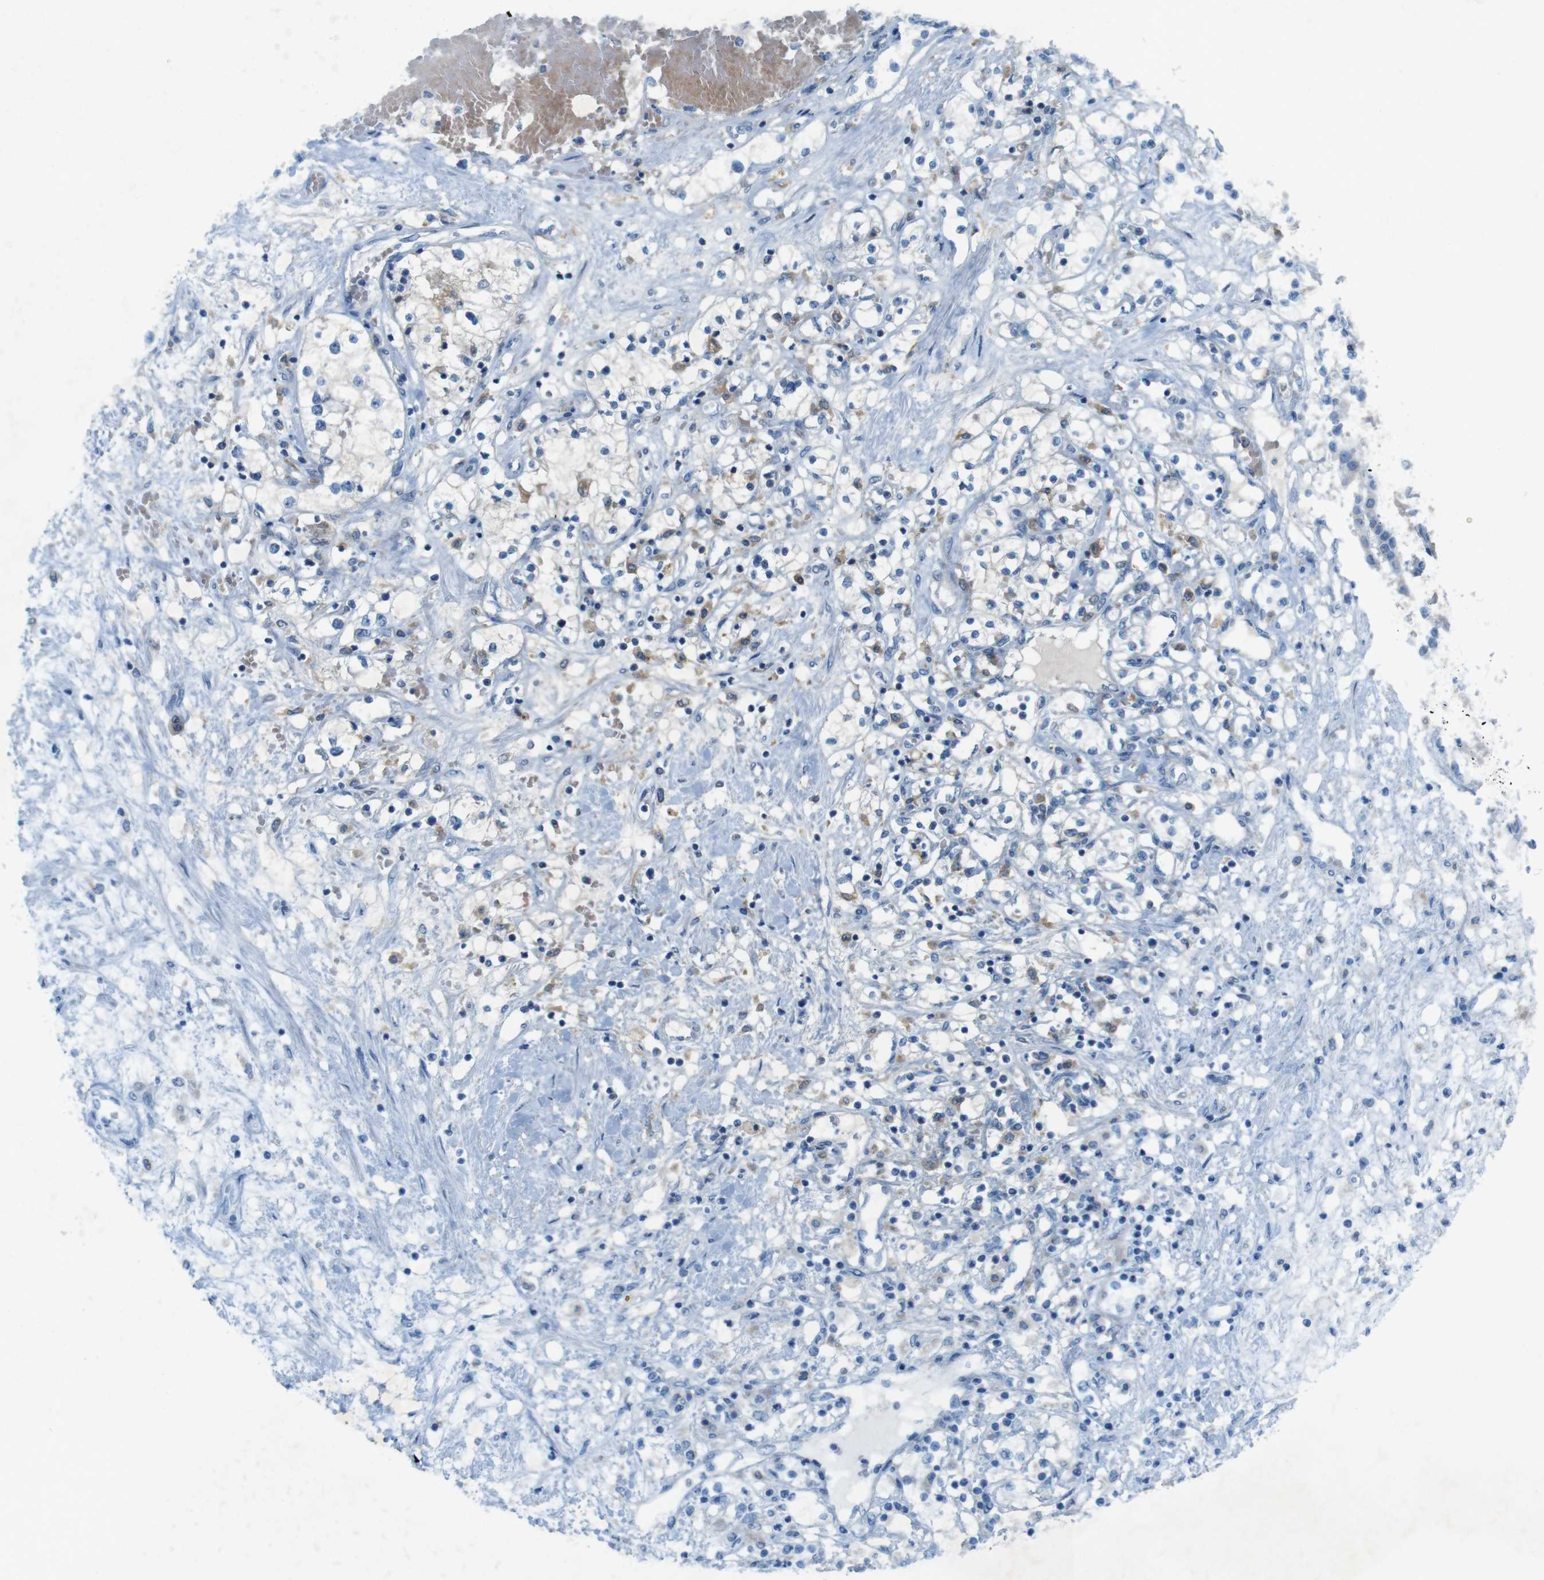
{"staining": {"intensity": "negative", "quantity": "none", "location": "none"}, "tissue": "renal cancer", "cell_type": "Tumor cells", "image_type": "cancer", "snomed": [{"axis": "morphology", "description": "Adenocarcinoma, NOS"}, {"axis": "topography", "description": "Kidney"}], "caption": "Renal cancer was stained to show a protein in brown. There is no significant staining in tumor cells. The staining is performed using DAB (3,3'-diaminobenzidine) brown chromogen with nuclei counter-stained in using hematoxylin.", "gene": "MOGAT3", "patient": {"sex": "male", "age": 68}}